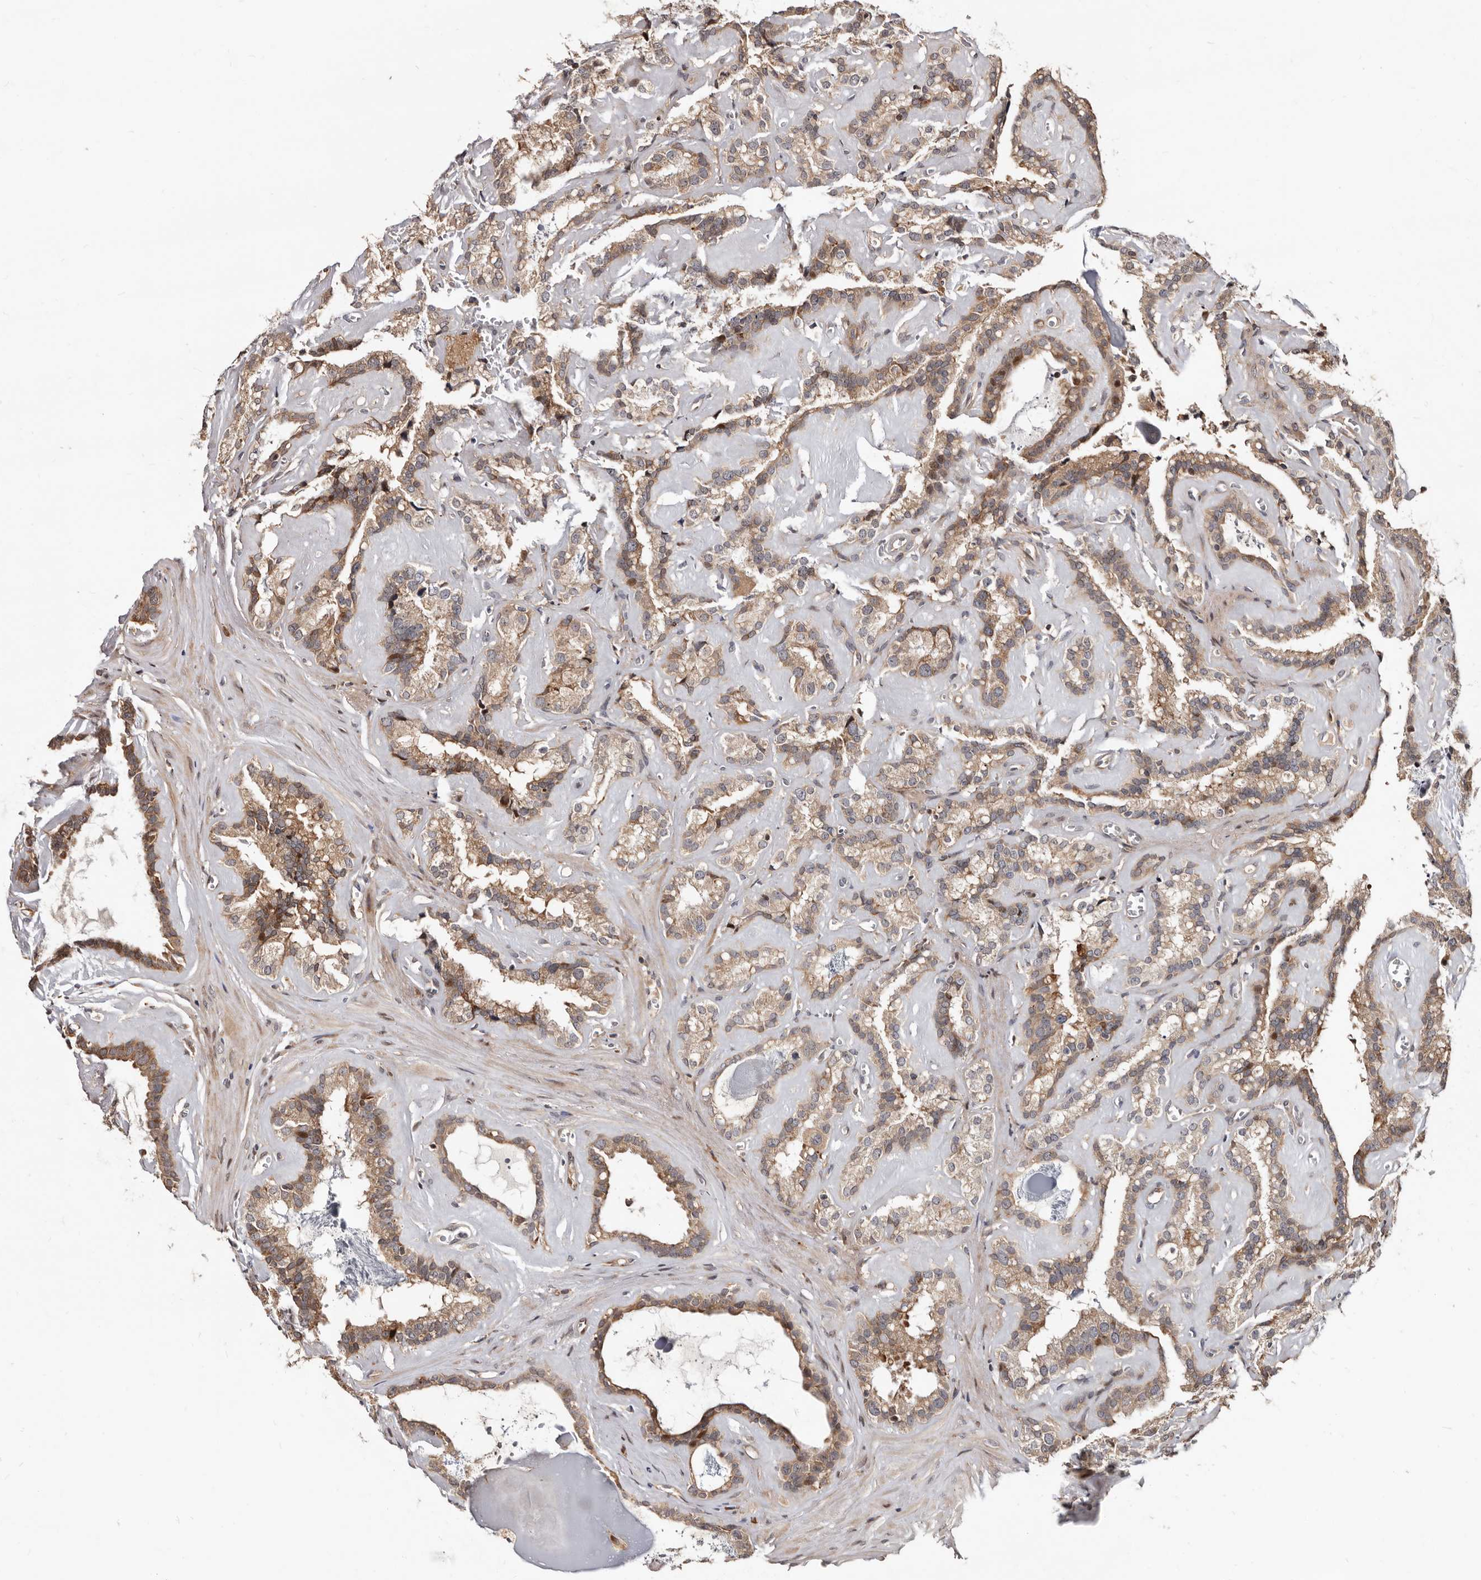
{"staining": {"intensity": "moderate", "quantity": ">75%", "location": "cytoplasmic/membranous"}, "tissue": "seminal vesicle", "cell_type": "Glandular cells", "image_type": "normal", "snomed": [{"axis": "morphology", "description": "Normal tissue, NOS"}, {"axis": "topography", "description": "Prostate"}, {"axis": "topography", "description": "Seminal veicle"}], "caption": "Moderate cytoplasmic/membranous staining is appreciated in about >75% of glandular cells in benign seminal vesicle.", "gene": "WEE2", "patient": {"sex": "male", "age": 59}}